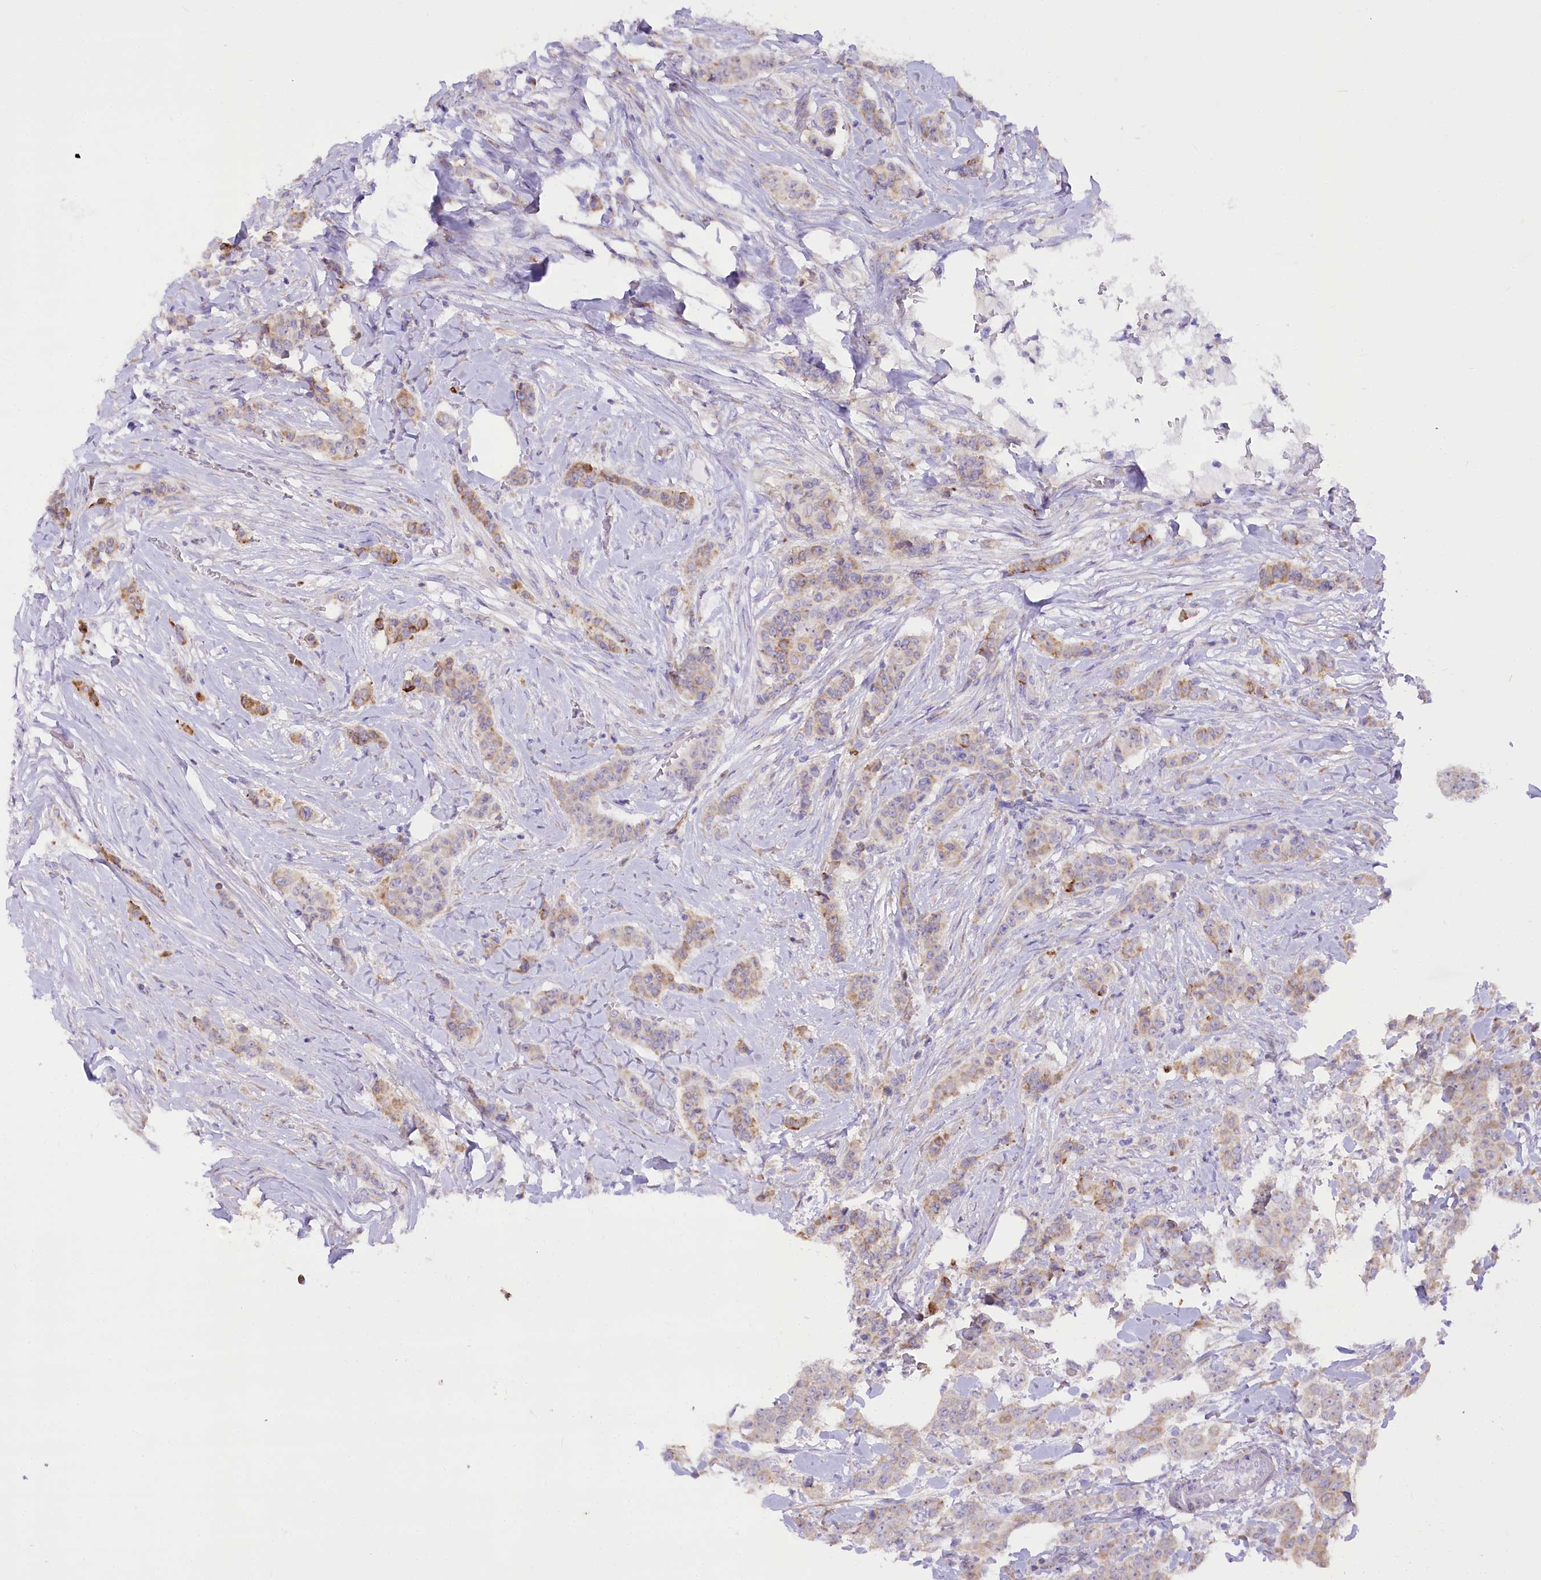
{"staining": {"intensity": "moderate", "quantity": "<25%", "location": "cytoplasmic/membranous"}, "tissue": "breast cancer", "cell_type": "Tumor cells", "image_type": "cancer", "snomed": [{"axis": "morphology", "description": "Duct carcinoma"}, {"axis": "topography", "description": "Breast"}], "caption": "An image of human breast cancer stained for a protein displays moderate cytoplasmic/membranous brown staining in tumor cells.", "gene": "STT3B", "patient": {"sex": "female", "age": 40}}